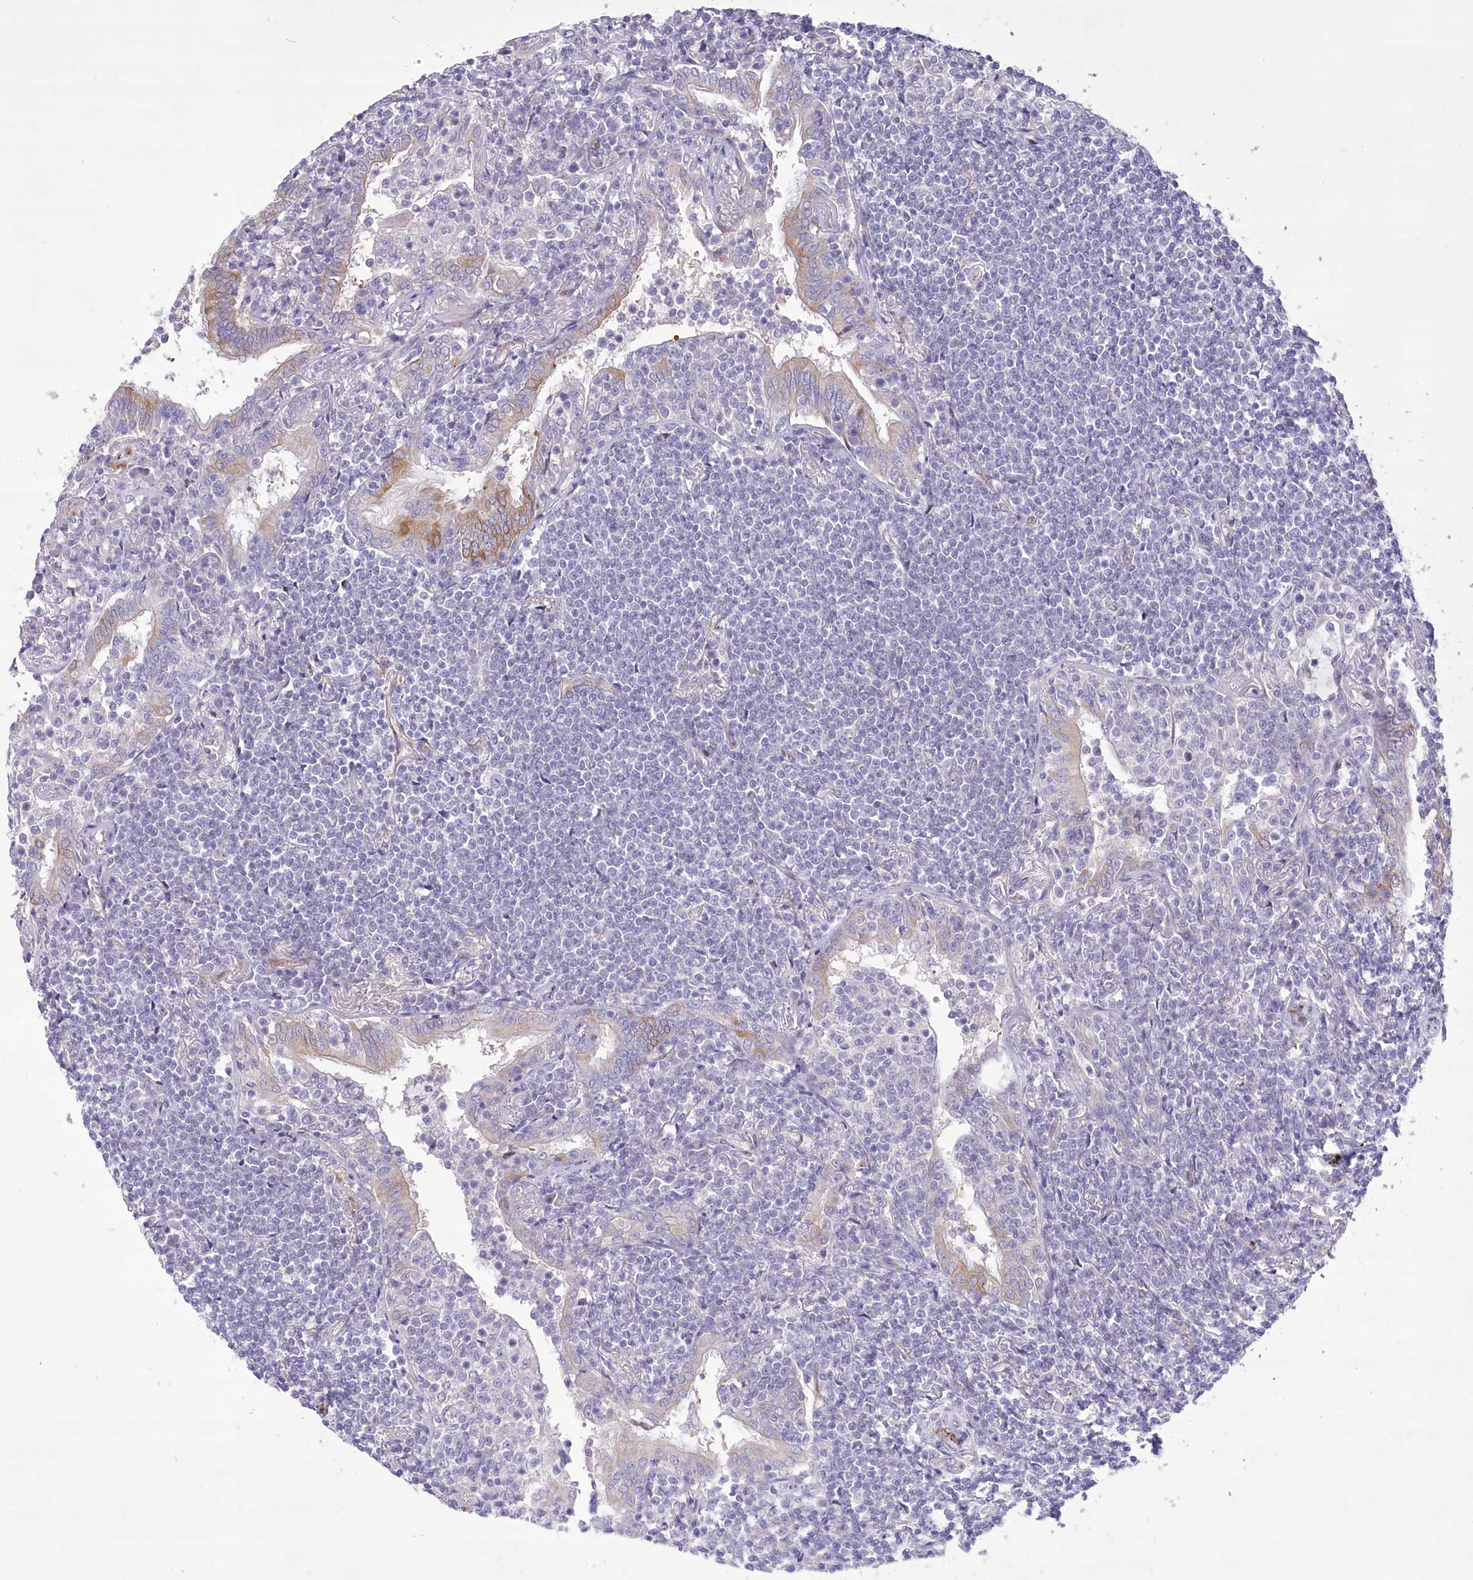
{"staining": {"intensity": "negative", "quantity": "none", "location": "none"}, "tissue": "lymphoma", "cell_type": "Tumor cells", "image_type": "cancer", "snomed": [{"axis": "morphology", "description": "Malignant lymphoma, non-Hodgkin's type, Low grade"}, {"axis": "topography", "description": "Lung"}], "caption": "An image of lymphoma stained for a protein shows no brown staining in tumor cells. (Stains: DAB (3,3'-diaminobenzidine) immunohistochemistry (IHC) with hematoxylin counter stain, Microscopy: brightfield microscopy at high magnification).", "gene": "ANGPTL3", "patient": {"sex": "female", "age": 71}}